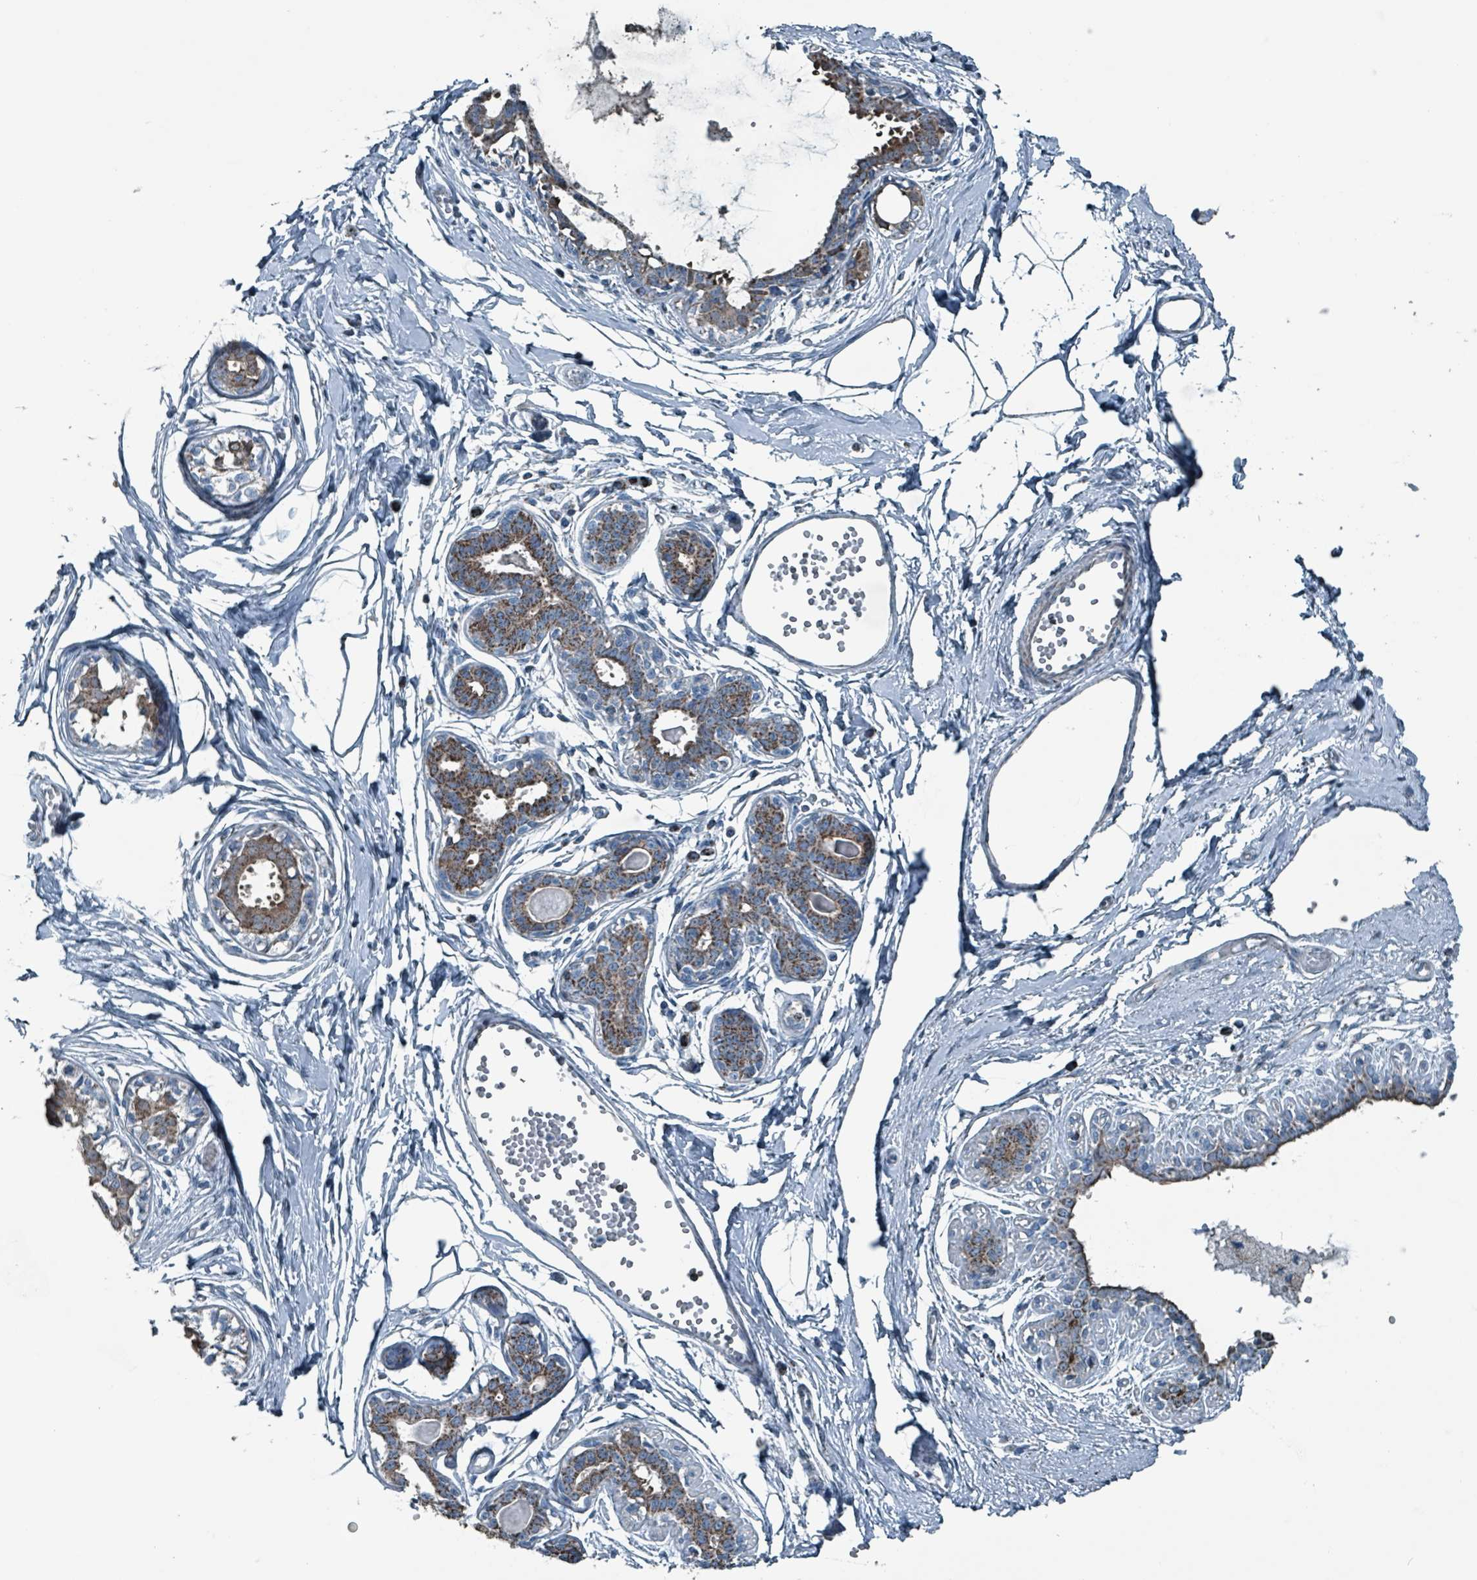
{"staining": {"intensity": "negative", "quantity": "none", "location": "none"}, "tissue": "breast", "cell_type": "Adipocytes", "image_type": "normal", "snomed": [{"axis": "morphology", "description": "Normal tissue, NOS"}, {"axis": "topography", "description": "Breast"}], "caption": "A micrograph of human breast is negative for staining in adipocytes. Brightfield microscopy of IHC stained with DAB (3,3'-diaminobenzidine) (brown) and hematoxylin (blue), captured at high magnification.", "gene": "ABHD18", "patient": {"sex": "female", "age": 45}}